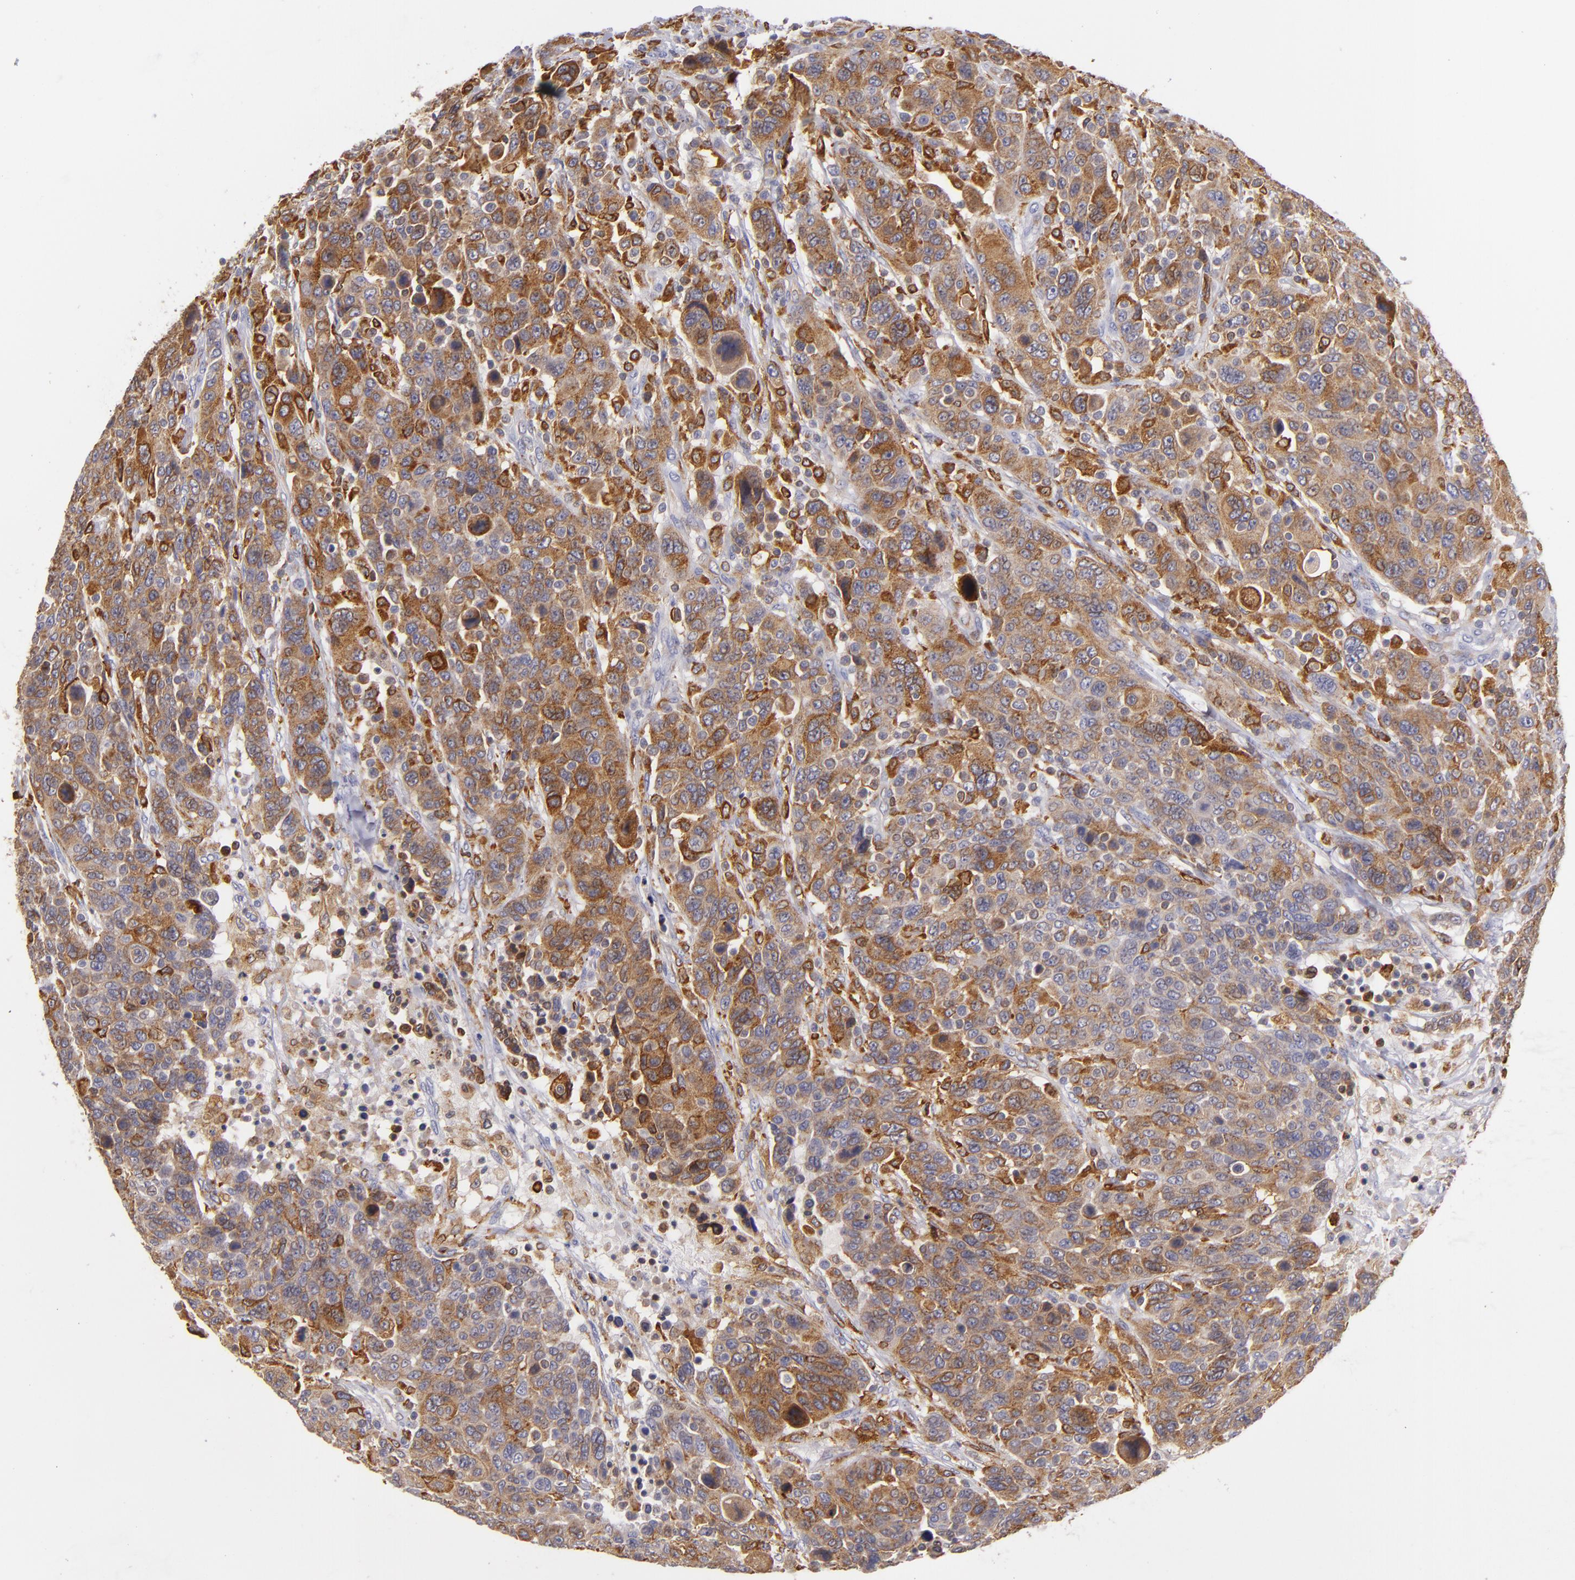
{"staining": {"intensity": "moderate", "quantity": ">75%", "location": "cytoplasmic/membranous"}, "tissue": "breast cancer", "cell_type": "Tumor cells", "image_type": "cancer", "snomed": [{"axis": "morphology", "description": "Duct carcinoma"}, {"axis": "topography", "description": "Breast"}], "caption": "Protein expression analysis of human breast cancer reveals moderate cytoplasmic/membranous staining in approximately >75% of tumor cells.", "gene": "CD74", "patient": {"sex": "female", "age": 37}}